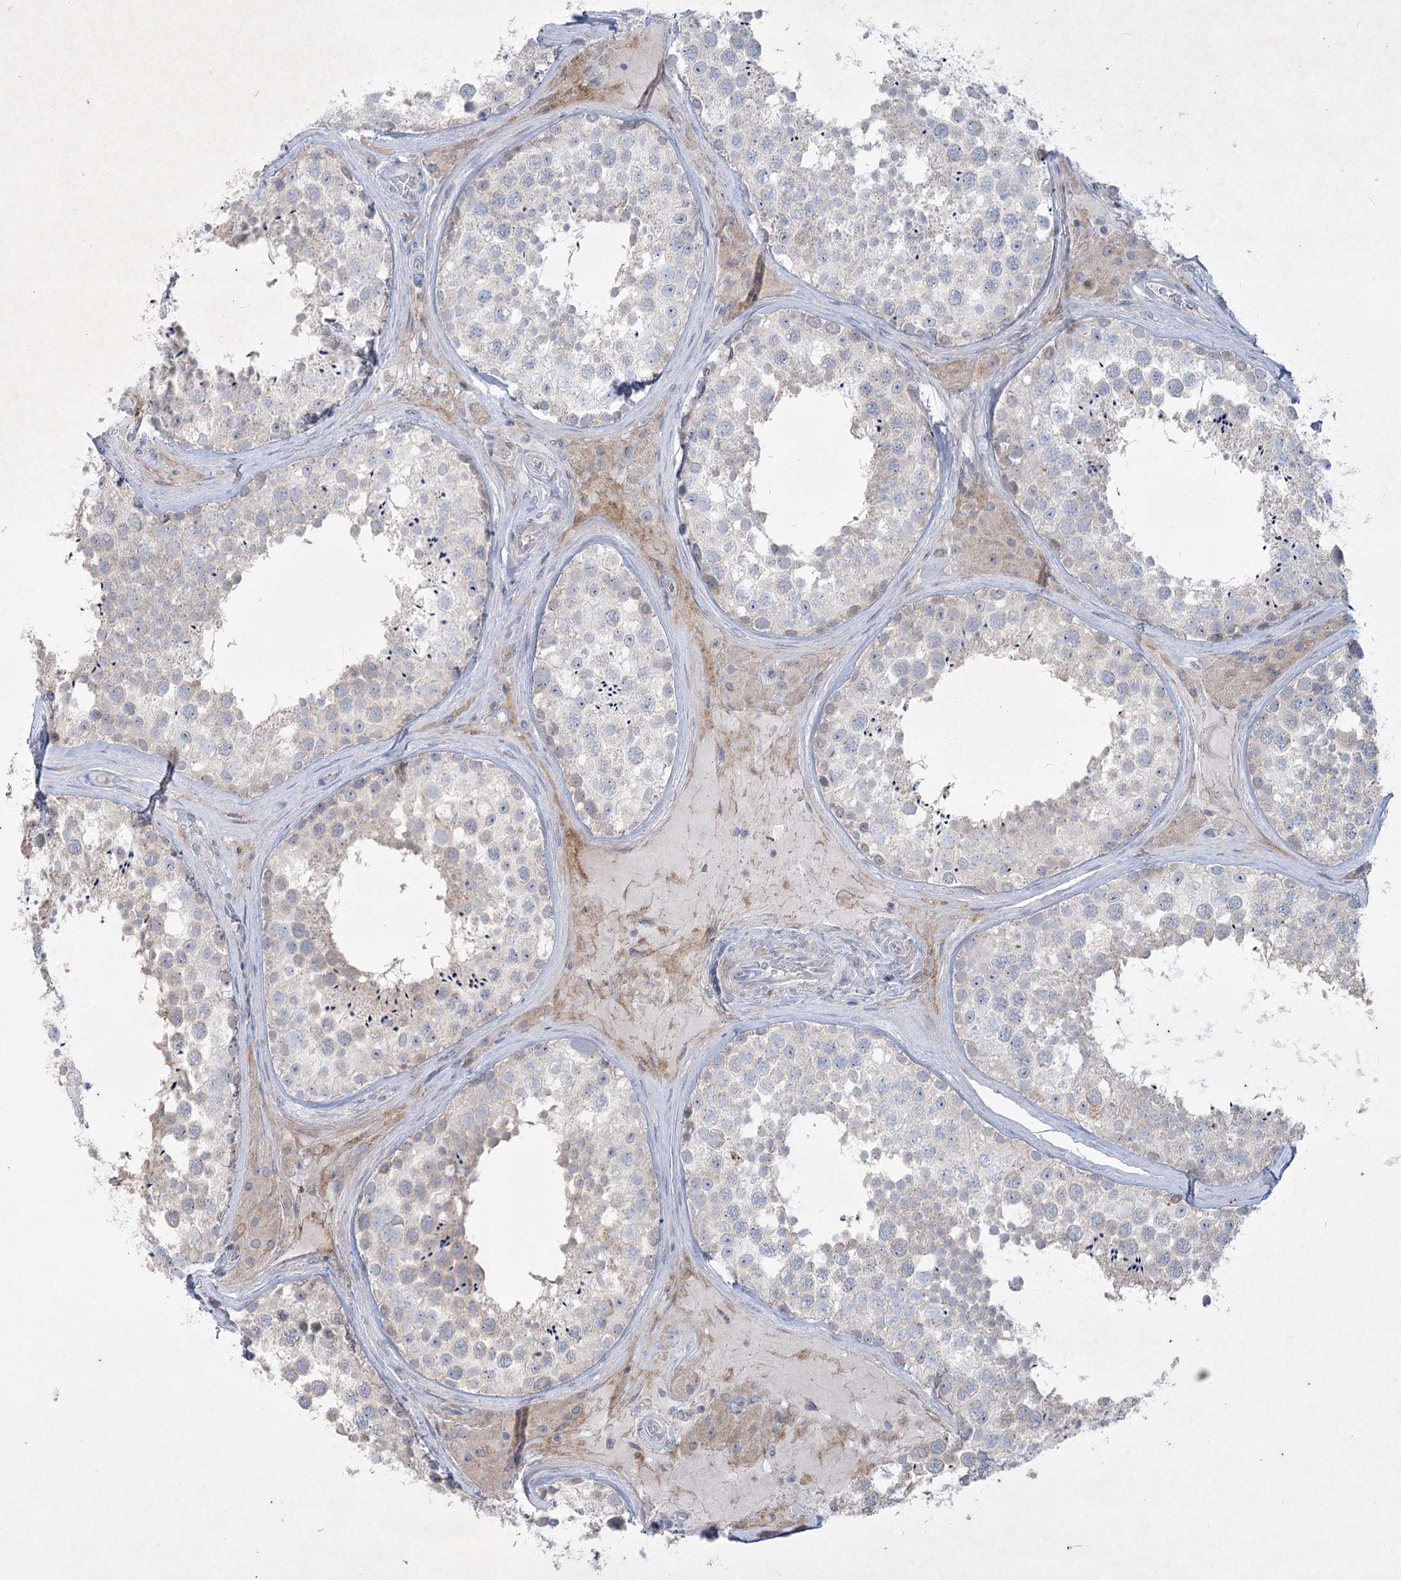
{"staining": {"intensity": "negative", "quantity": "none", "location": "none"}, "tissue": "testis", "cell_type": "Cells in seminiferous ducts", "image_type": "normal", "snomed": [{"axis": "morphology", "description": "Normal tissue, NOS"}, {"axis": "topography", "description": "Testis"}], "caption": "A photomicrograph of human testis is negative for staining in cells in seminiferous ducts. (DAB (3,3'-diaminobenzidine) immunohistochemistry visualized using brightfield microscopy, high magnification).", "gene": "PLA2G12A", "patient": {"sex": "male", "age": 46}}